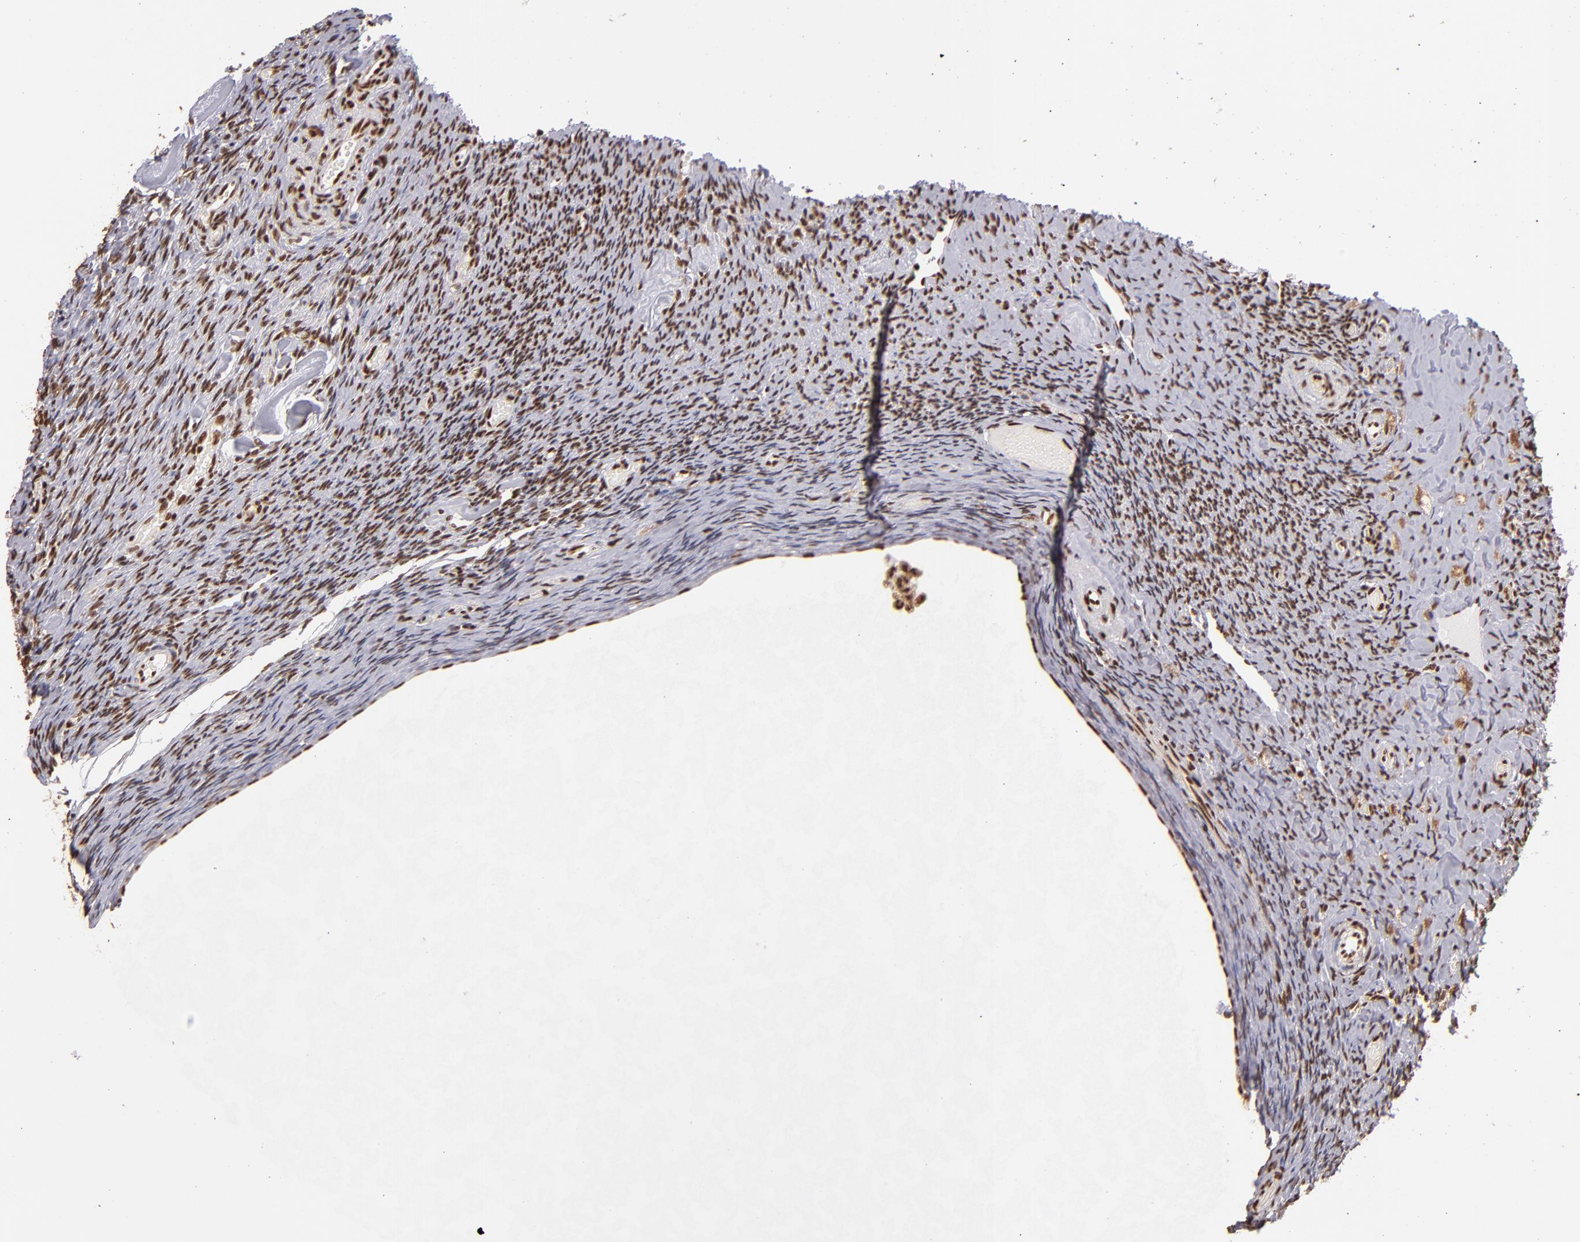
{"staining": {"intensity": "moderate", "quantity": ">75%", "location": "nuclear"}, "tissue": "ovary", "cell_type": "Follicle cells", "image_type": "normal", "snomed": [{"axis": "morphology", "description": "Normal tissue, NOS"}, {"axis": "topography", "description": "Ovary"}], "caption": "Immunohistochemical staining of normal human ovary shows medium levels of moderate nuclear positivity in approximately >75% of follicle cells.", "gene": "SP1", "patient": {"sex": "female", "age": 60}}